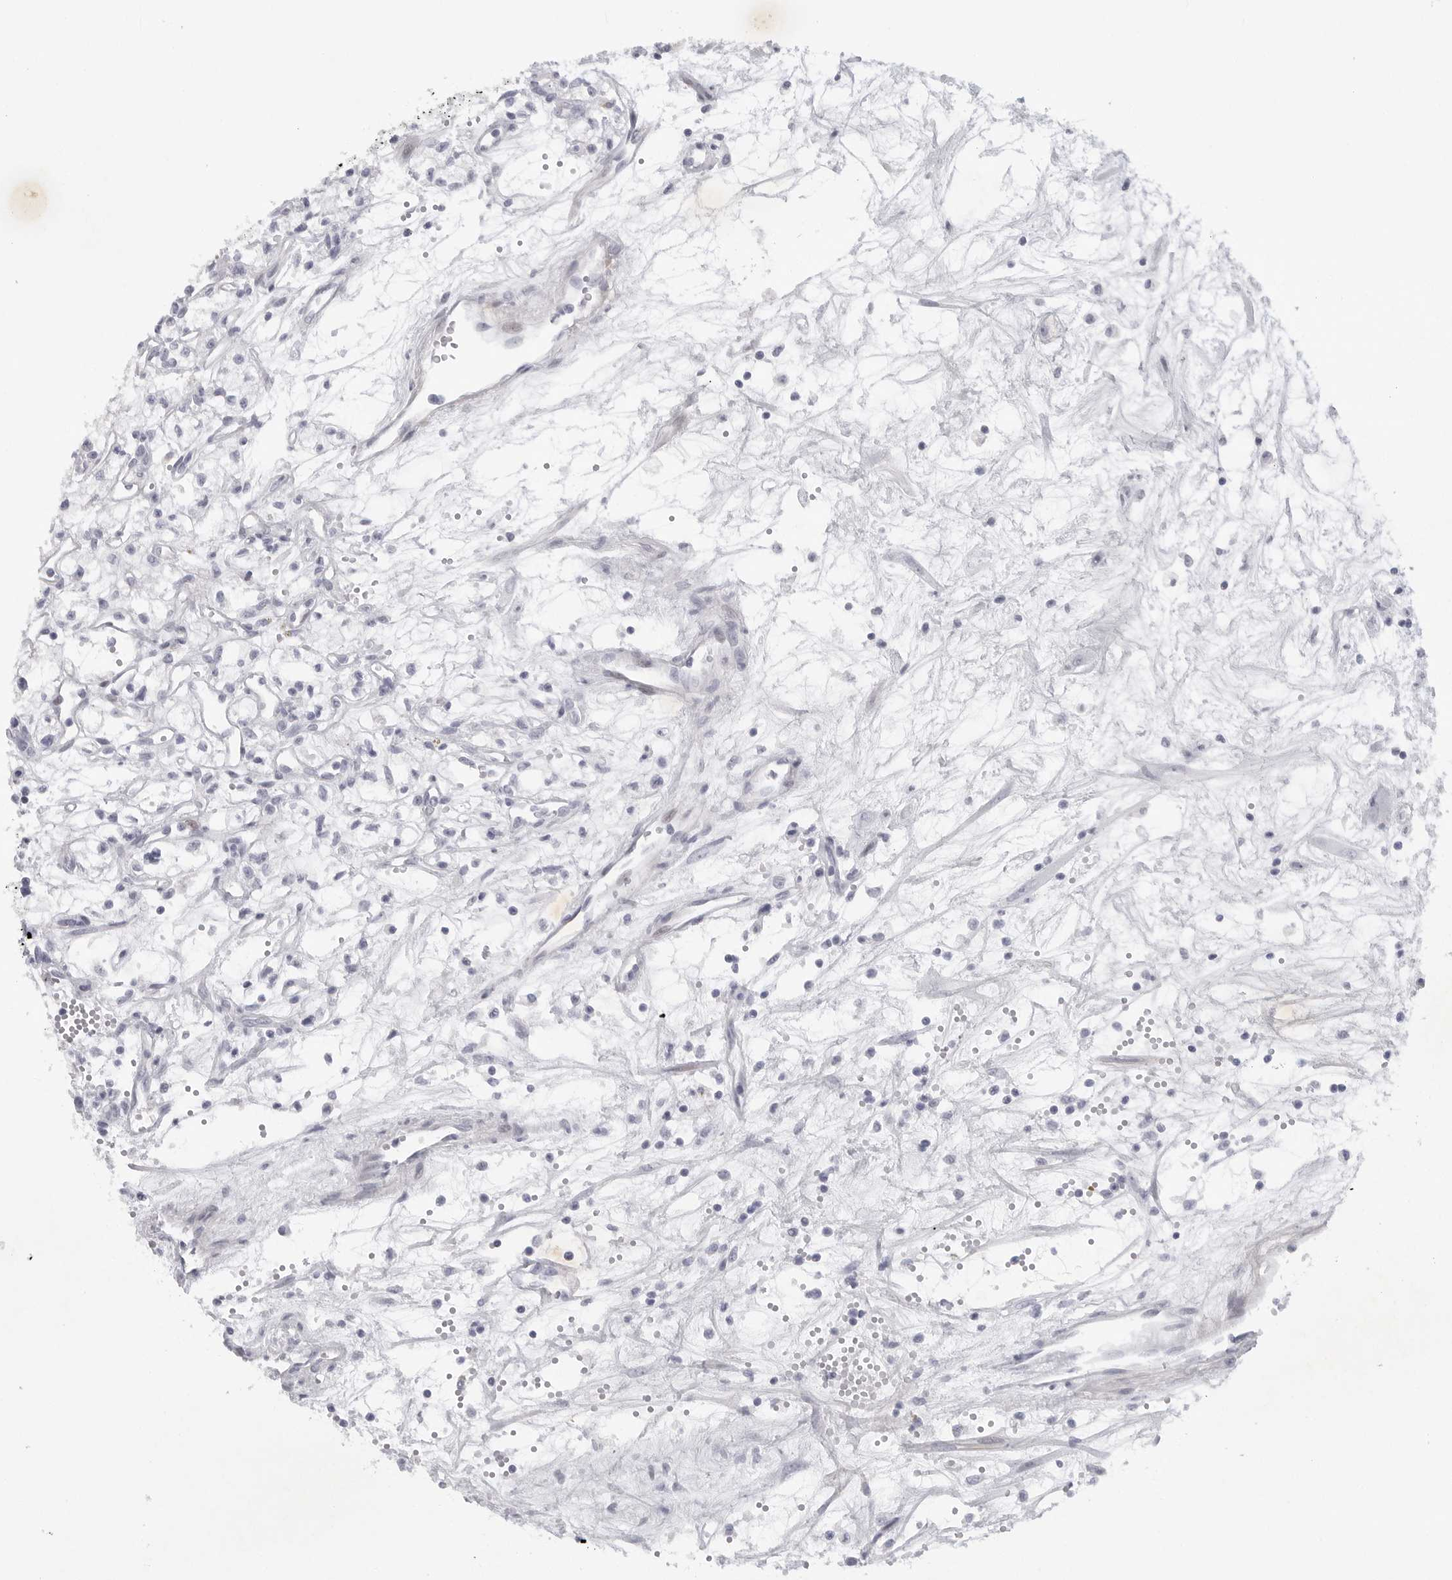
{"staining": {"intensity": "negative", "quantity": "none", "location": "none"}, "tissue": "renal cancer", "cell_type": "Tumor cells", "image_type": "cancer", "snomed": [{"axis": "morphology", "description": "Adenocarcinoma, NOS"}, {"axis": "topography", "description": "Kidney"}], "caption": "Renal cancer (adenocarcinoma) stained for a protein using immunohistochemistry (IHC) reveals no positivity tumor cells.", "gene": "TNR", "patient": {"sex": "male", "age": 59}}